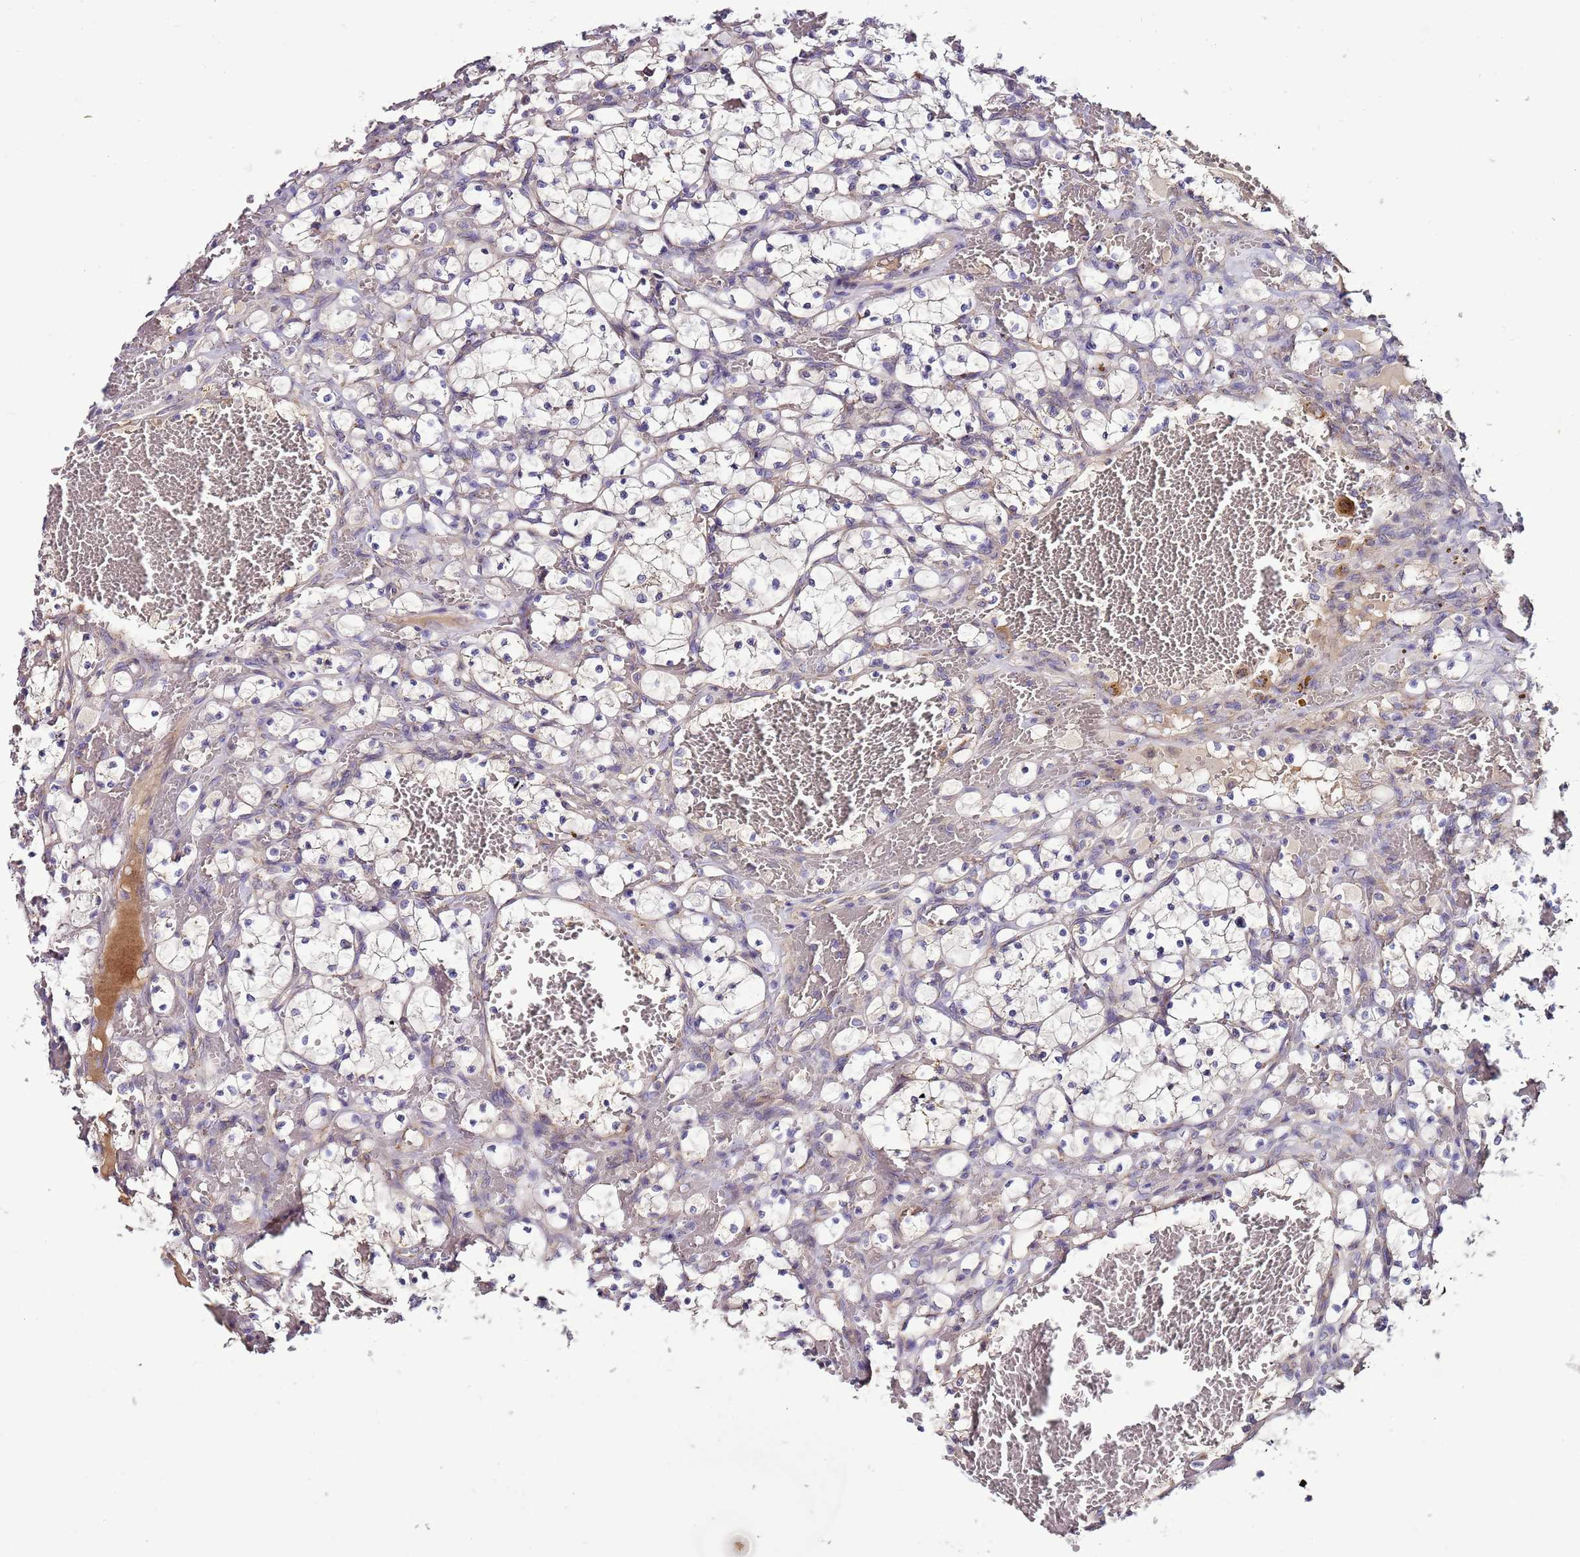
{"staining": {"intensity": "negative", "quantity": "none", "location": "none"}, "tissue": "renal cancer", "cell_type": "Tumor cells", "image_type": "cancer", "snomed": [{"axis": "morphology", "description": "Adenocarcinoma, NOS"}, {"axis": "topography", "description": "Kidney"}], "caption": "Adenocarcinoma (renal) stained for a protein using immunohistochemistry exhibits no positivity tumor cells.", "gene": "FAM20A", "patient": {"sex": "female", "age": 69}}